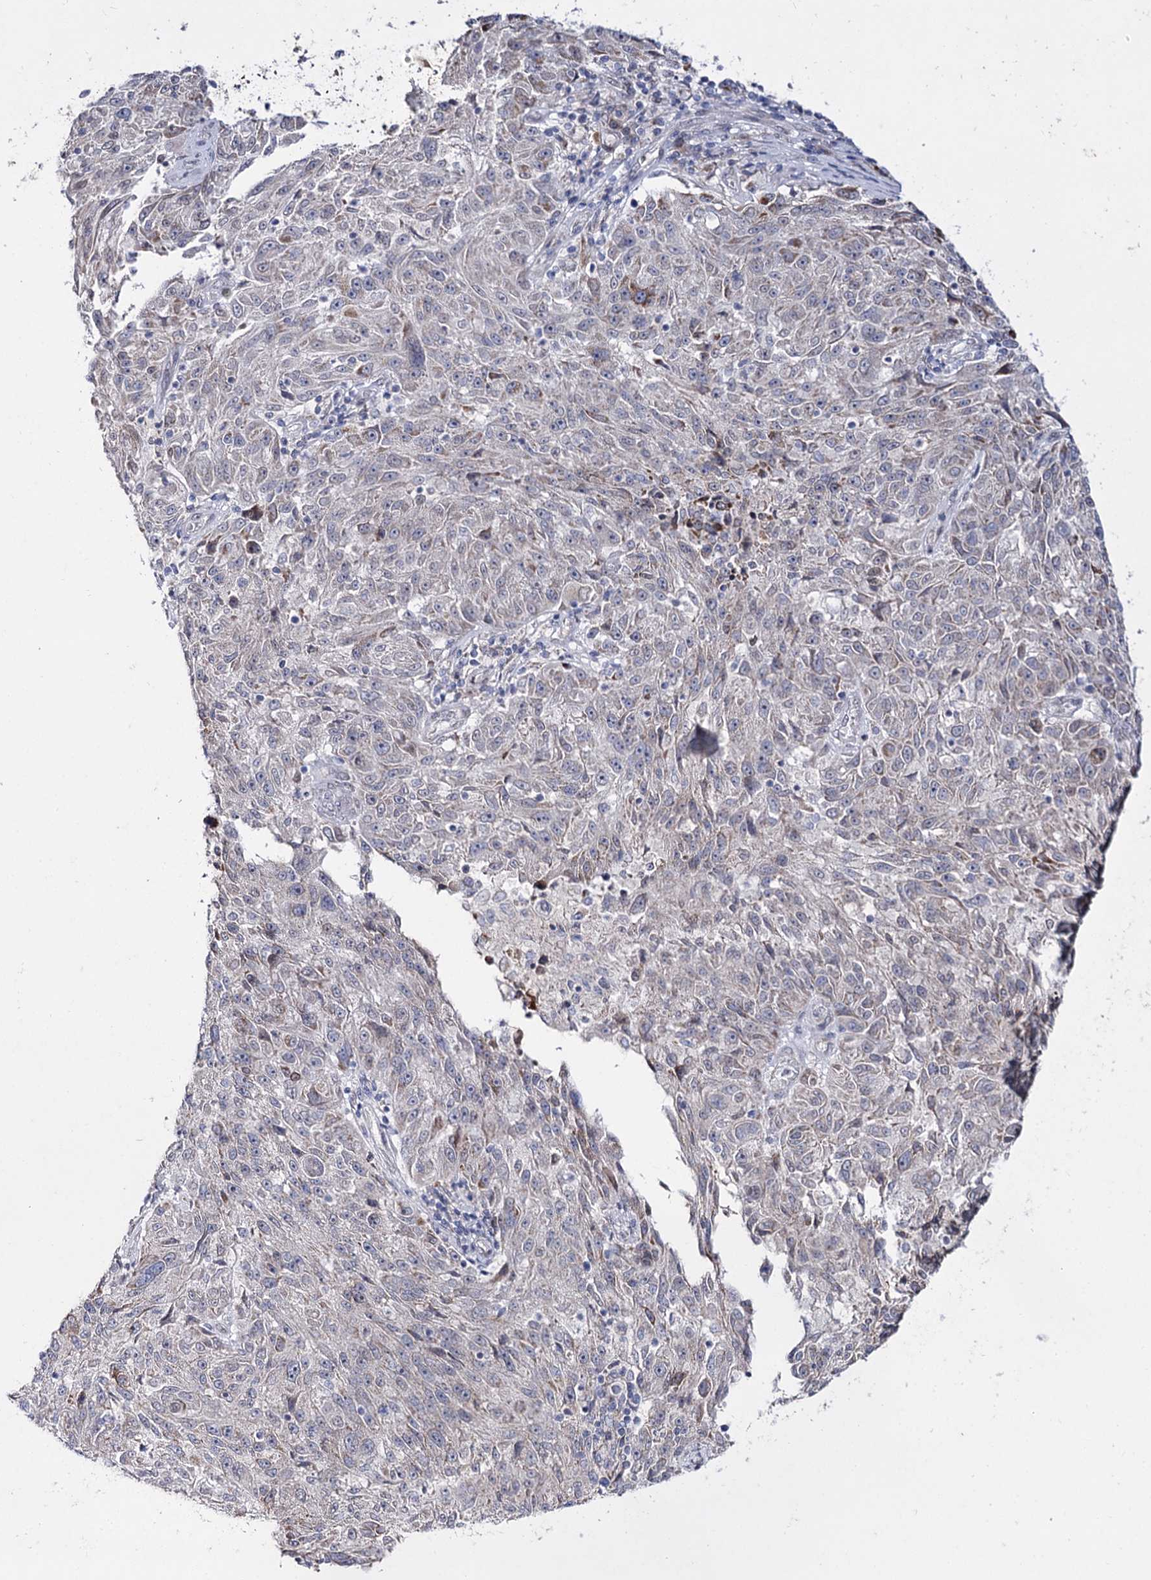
{"staining": {"intensity": "negative", "quantity": "none", "location": "none"}, "tissue": "melanoma", "cell_type": "Tumor cells", "image_type": "cancer", "snomed": [{"axis": "morphology", "description": "Malignant melanoma, NOS"}, {"axis": "topography", "description": "Skin"}], "caption": "An image of melanoma stained for a protein reveals no brown staining in tumor cells.", "gene": "C11orf80", "patient": {"sex": "male", "age": 53}}